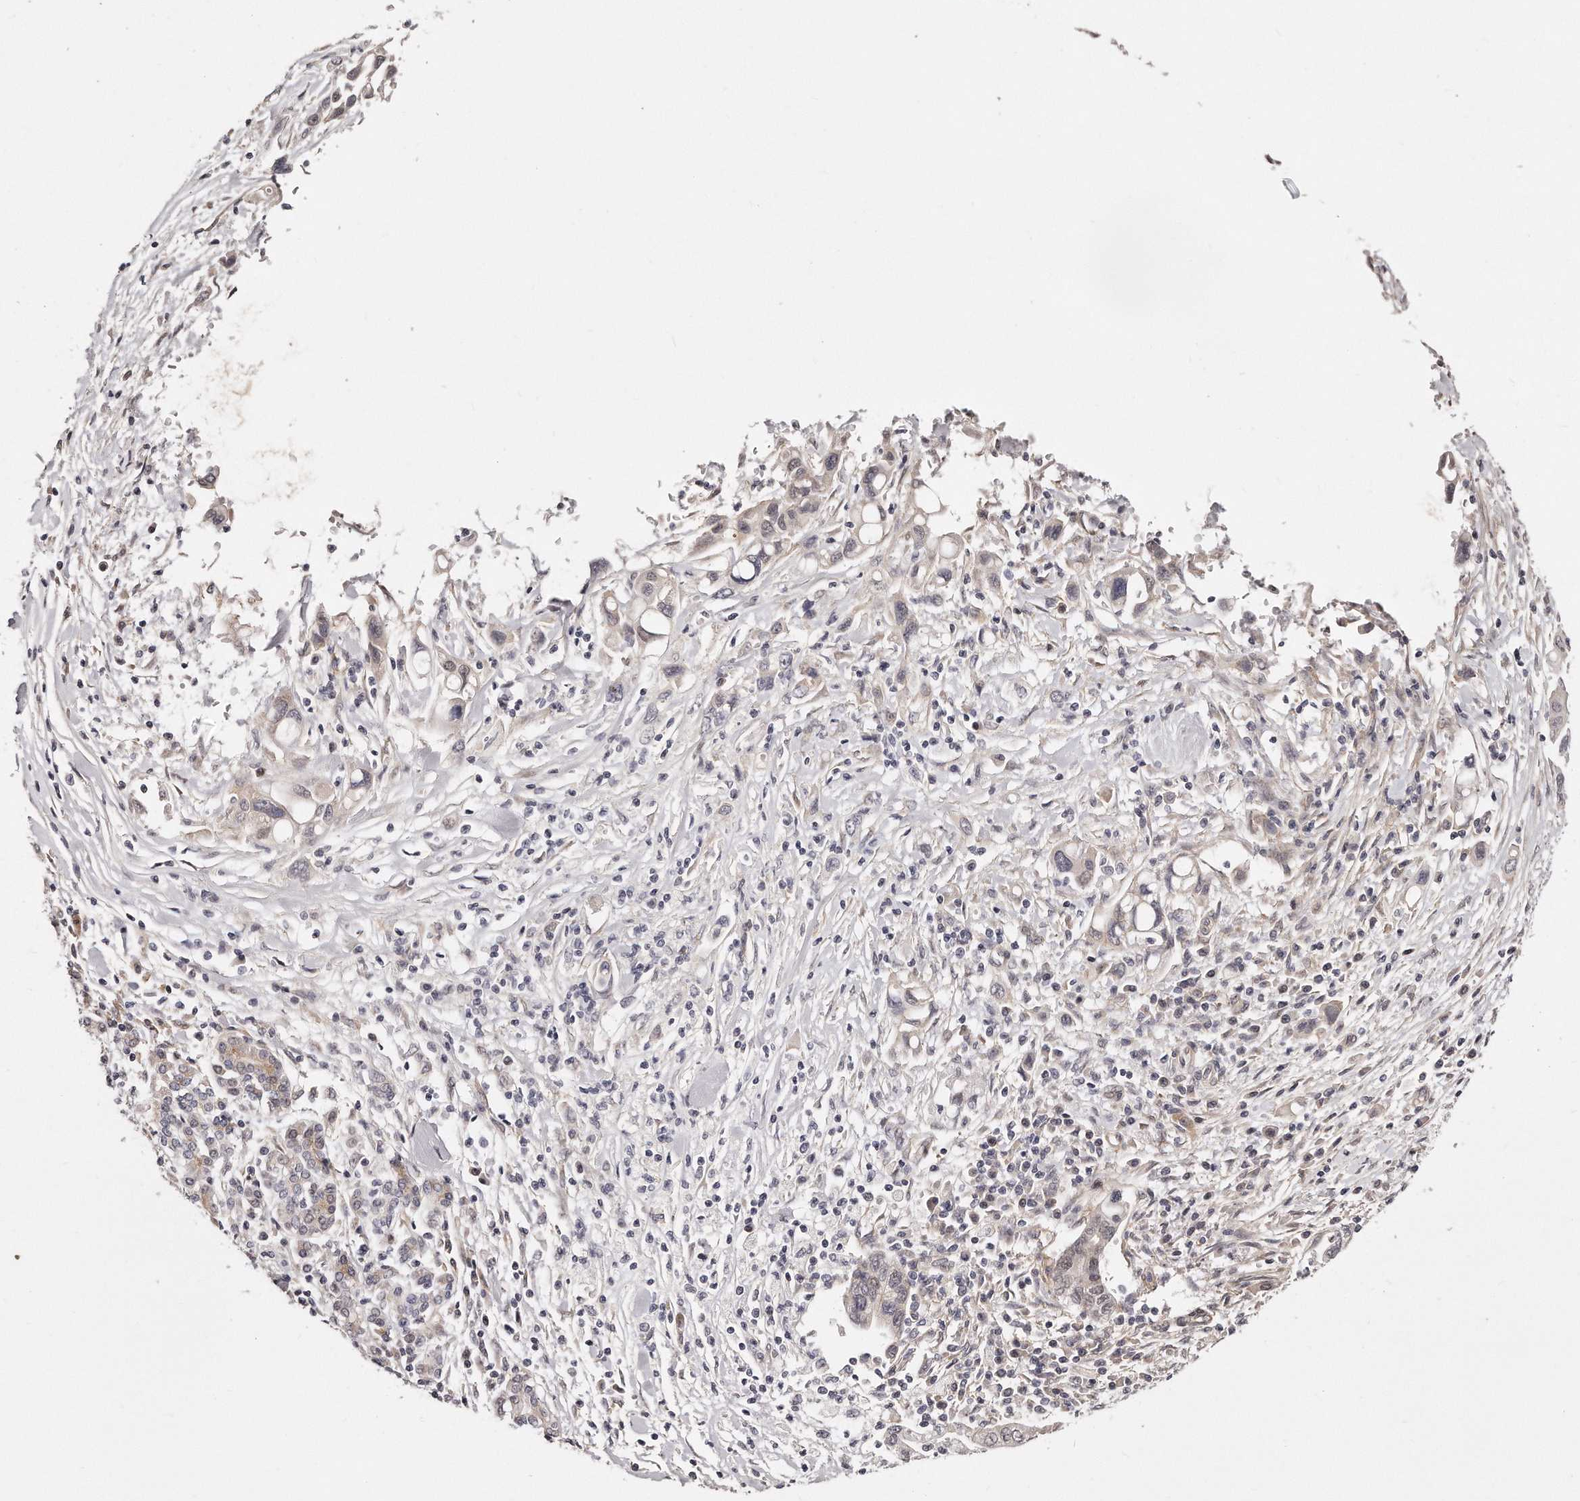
{"staining": {"intensity": "negative", "quantity": "none", "location": "none"}, "tissue": "pancreatic cancer", "cell_type": "Tumor cells", "image_type": "cancer", "snomed": [{"axis": "morphology", "description": "Adenocarcinoma, NOS"}, {"axis": "topography", "description": "Pancreas"}], "caption": "The micrograph exhibits no staining of tumor cells in pancreatic cancer.", "gene": "CASZ1", "patient": {"sex": "female", "age": 57}}